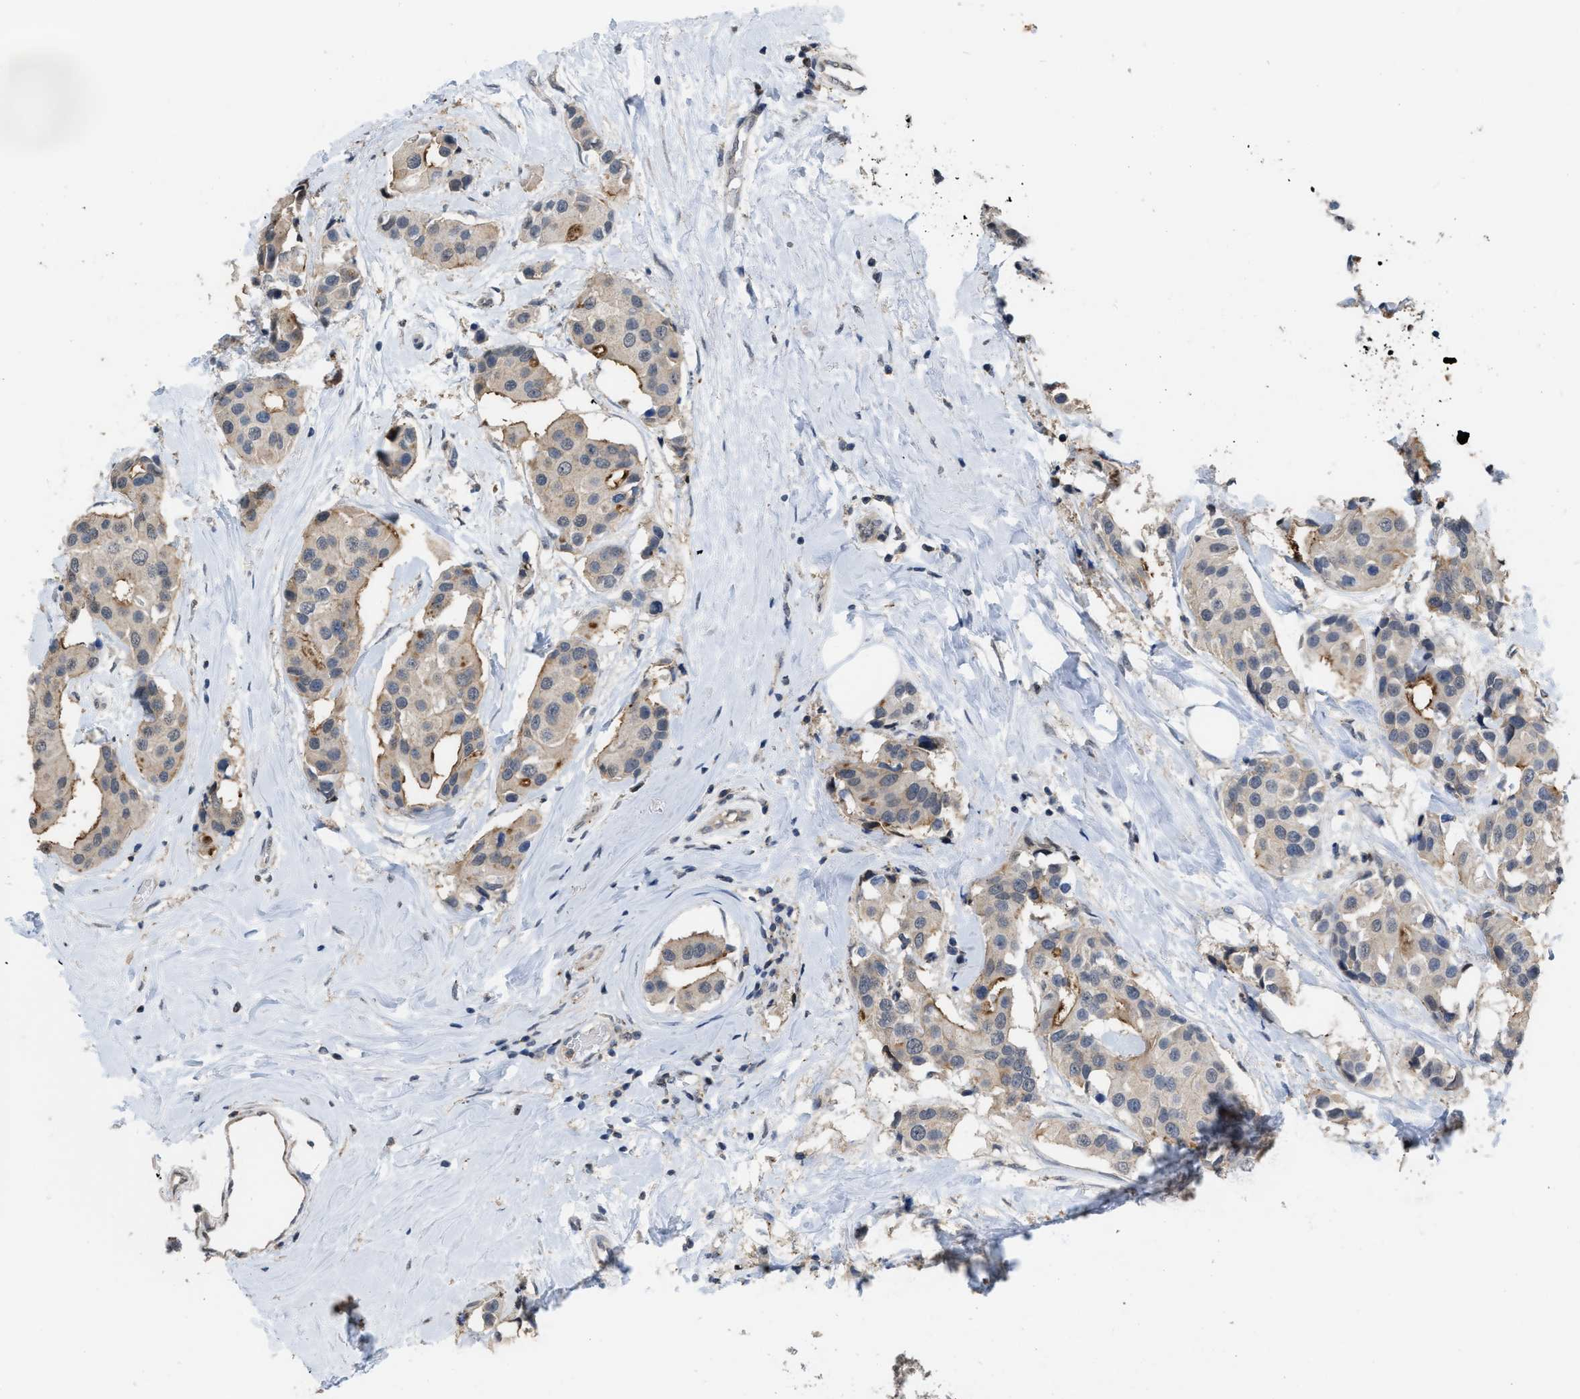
{"staining": {"intensity": "moderate", "quantity": "<25%", "location": "cytoplasmic/membranous"}, "tissue": "breast cancer", "cell_type": "Tumor cells", "image_type": "cancer", "snomed": [{"axis": "morphology", "description": "Normal tissue, NOS"}, {"axis": "morphology", "description": "Duct carcinoma"}, {"axis": "topography", "description": "Breast"}], "caption": "Protein staining reveals moderate cytoplasmic/membranous positivity in approximately <25% of tumor cells in breast cancer.", "gene": "BAIAP2L1", "patient": {"sex": "female", "age": 39}}